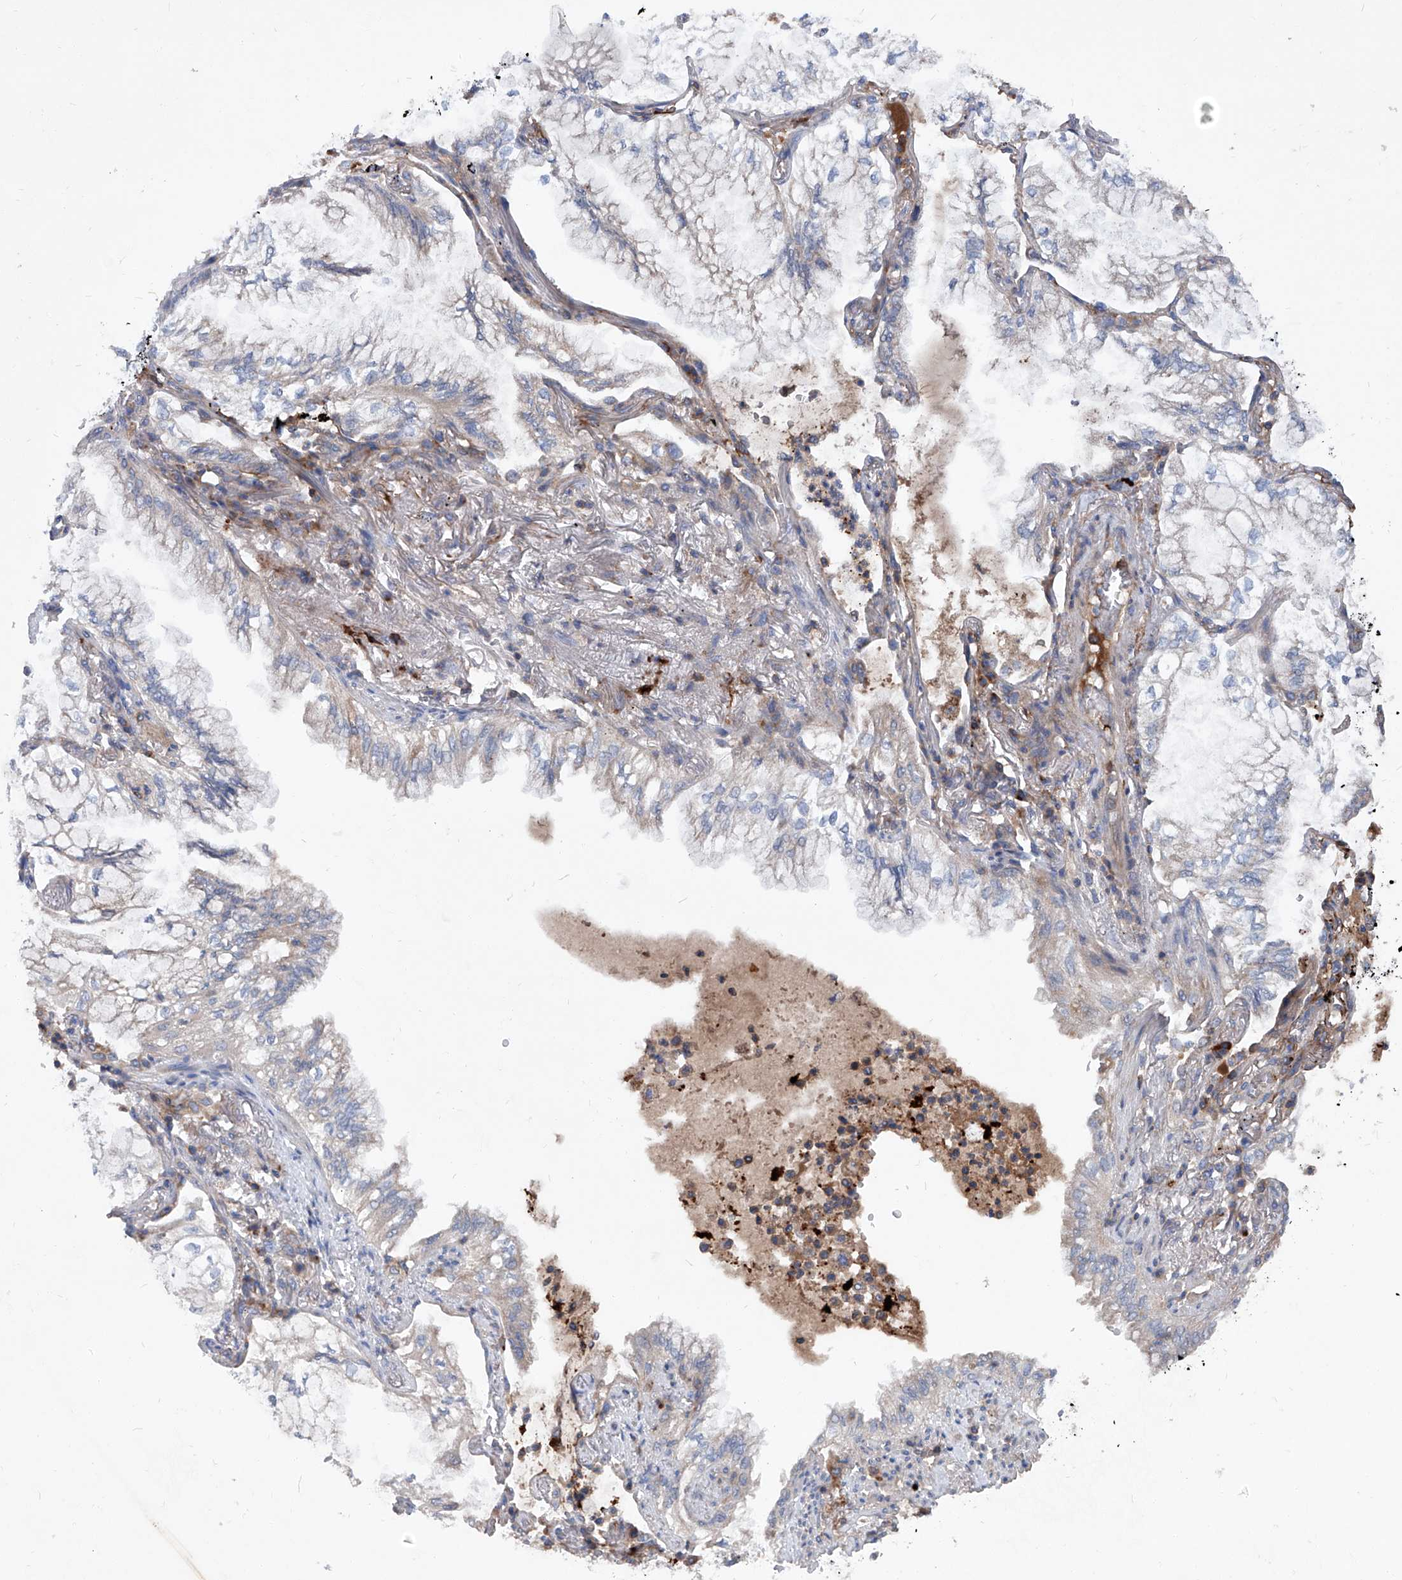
{"staining": {"intensity": "negative", "quantity": "none", "location": "none"}, "tissue": "lung cancer", "cell_type": "Tumor cells", "image_type": "cancer", "snomed": [{"axis": "morphology", "description": "Adenocarcinoma, NOS"}, {"axis": "topography", "description": "Lung"}], "caption": "The photomicrograph demonstrates no significant staining in tumor cells of lung adenocarcinoma. Brightfield microscopy of IHC stained with DAB (3,3'-diaminobenzidine) (brown) and hematoxylin (blue), captured at high magnification.", "gene": "EPHA8", "patient": {"sex": "female", "age": 70}}